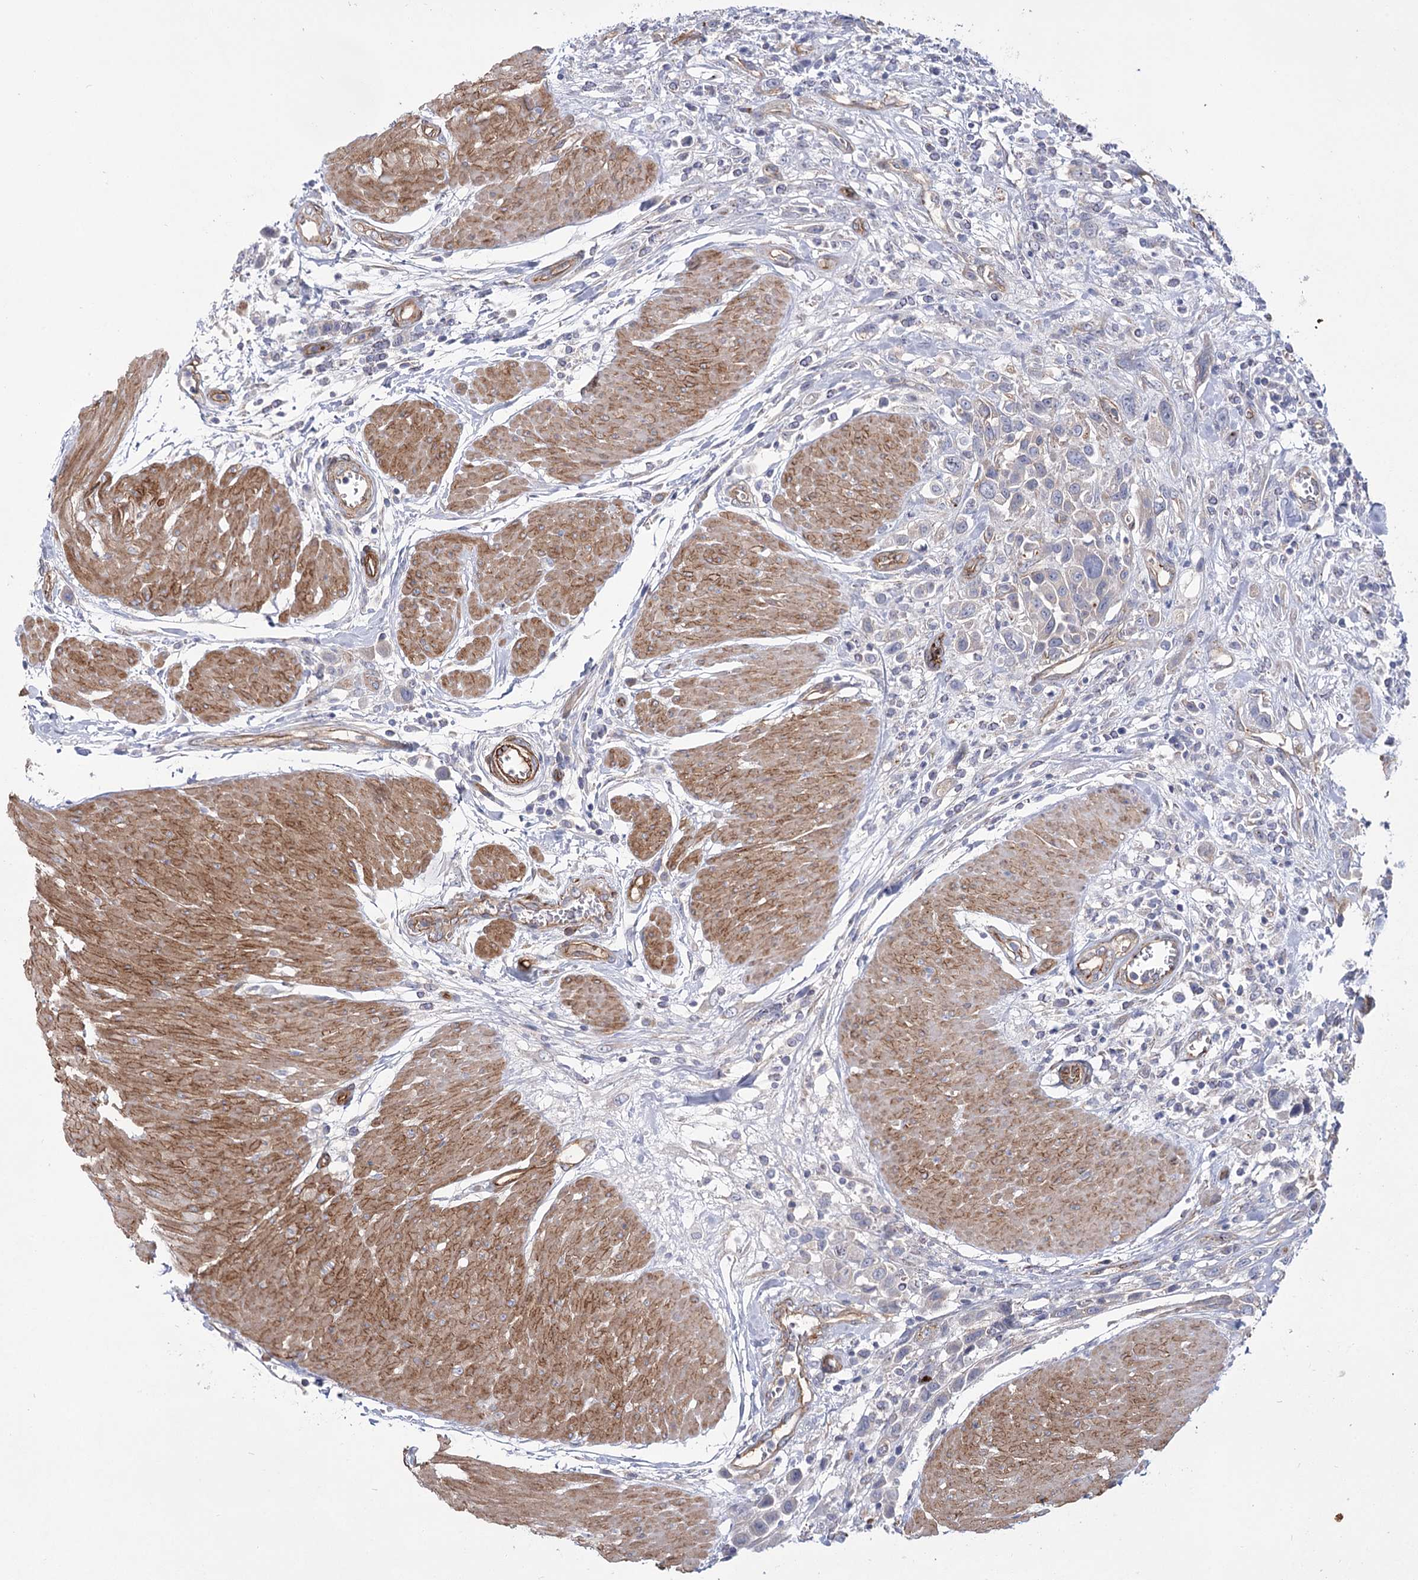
{"staining": {"intensity": "negative", "quantity": "none", "location": "none"}, "tissue": "urothelial cancer", "cell_type": "Tumor cells", "image_type": "cancer", "snomed": [{"axis": "morphology", "description": "Urothelial carcinoma, High grade"}, {"axis": "topography", "description": "Urinary bladder"}], "caption": "Immunohistochemical staining of urothelial cancer reveals no significant staining in tumor cells.", "gene": "TMEM164", "patient": {"sex": "male", "age": 50}}